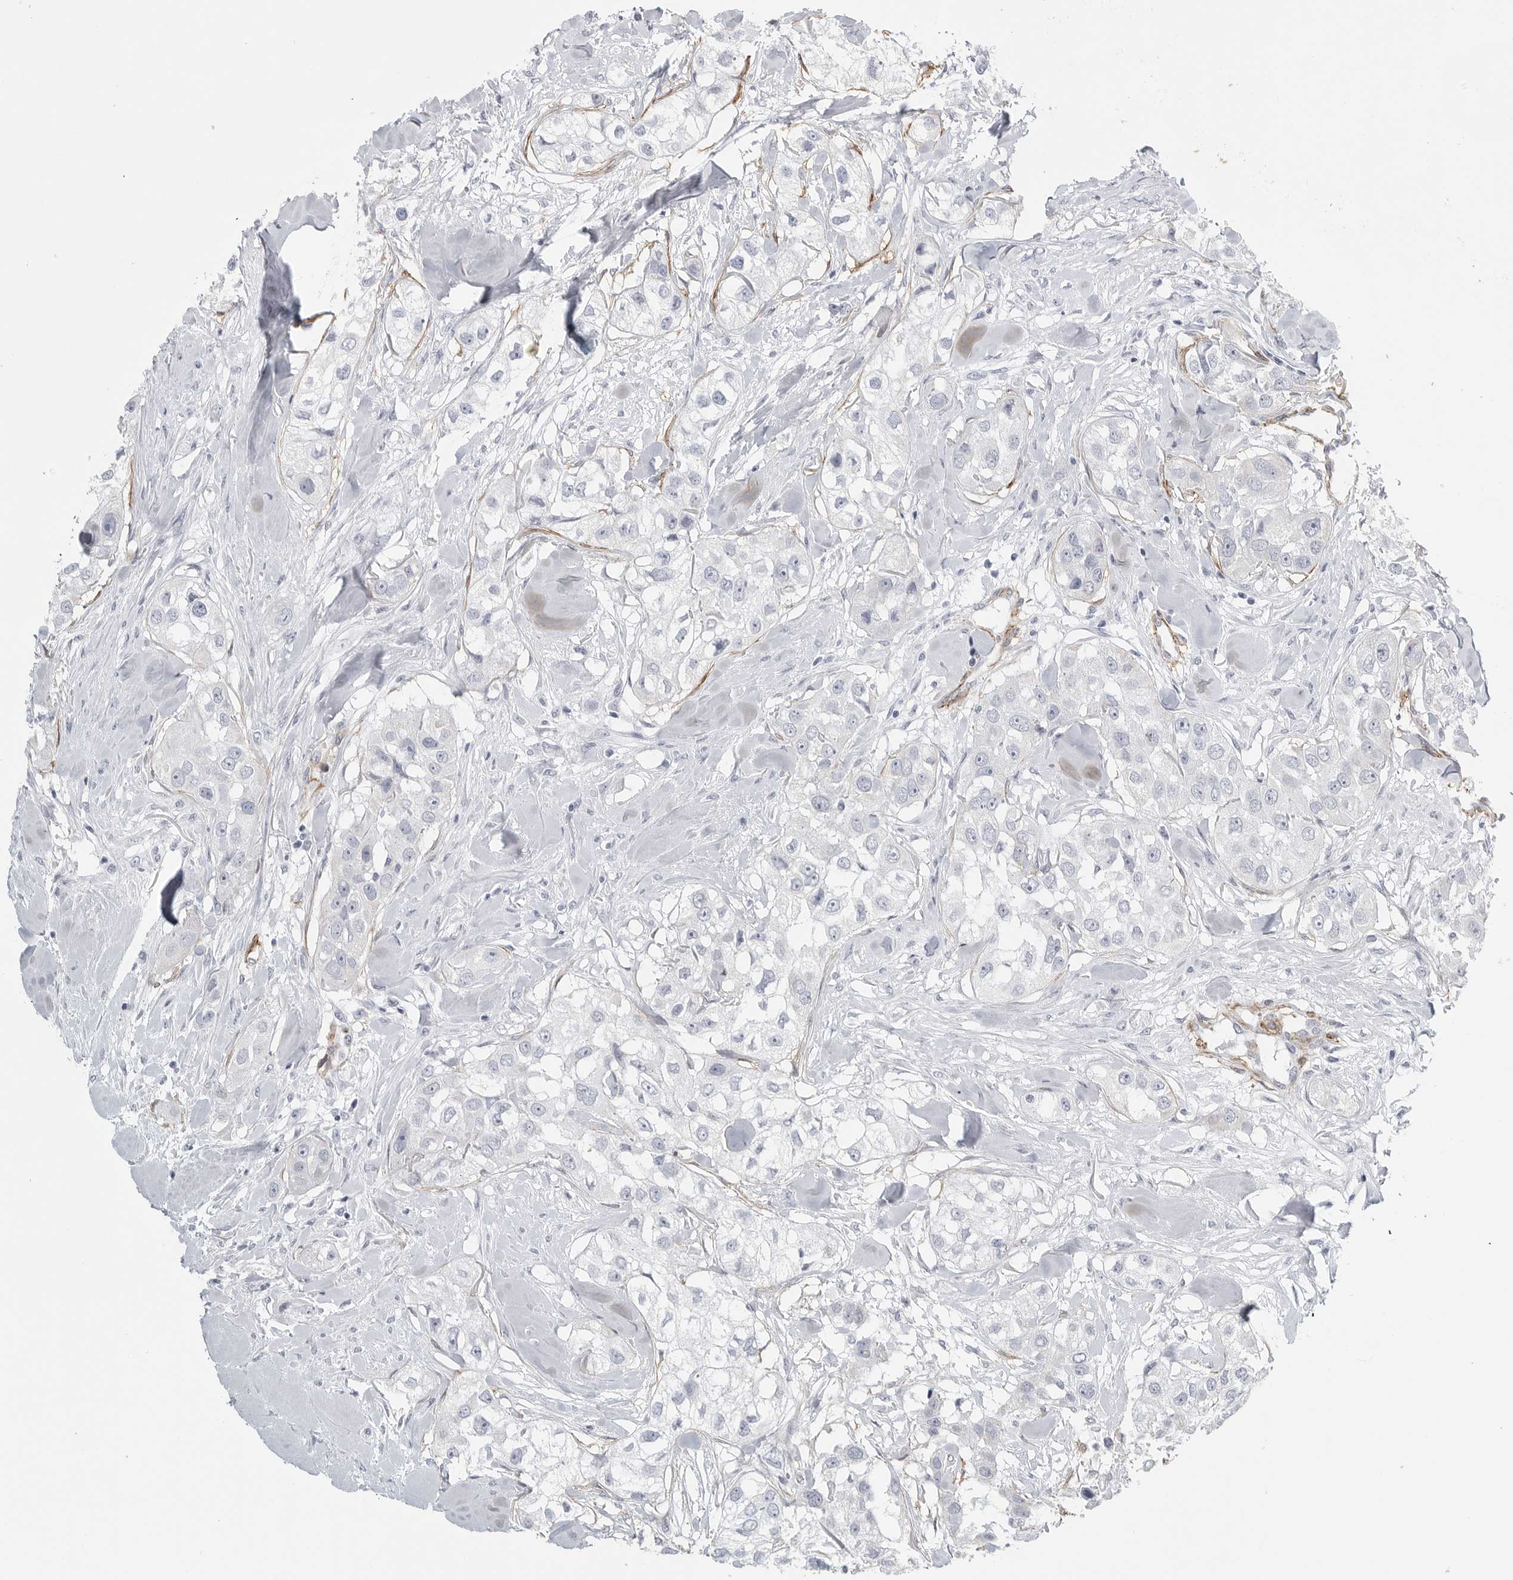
{"staining": {"intensity": "negative", "quantity": "none", "location": "none"}, "tissue": "head and neck cancer", "cell_type": "Tumor cells", "image_type": "cancer", "snomed": [{"axis": "morphology", "description": "Normal tissue, NOS"}, {"axis": "morphology", "description": "Squamous cell carcinoma, NOS"}, {"axis": "topography", "description": "Skeletal muscle"}, {"axis": "topography", "description": "Head-Neck"}], "caption": "Tumor cells show no significant protein positivity in squamous cell carcinoma (head and neck).", "gene": "TNR", "patient": {"sex": "male", "age": 51}}